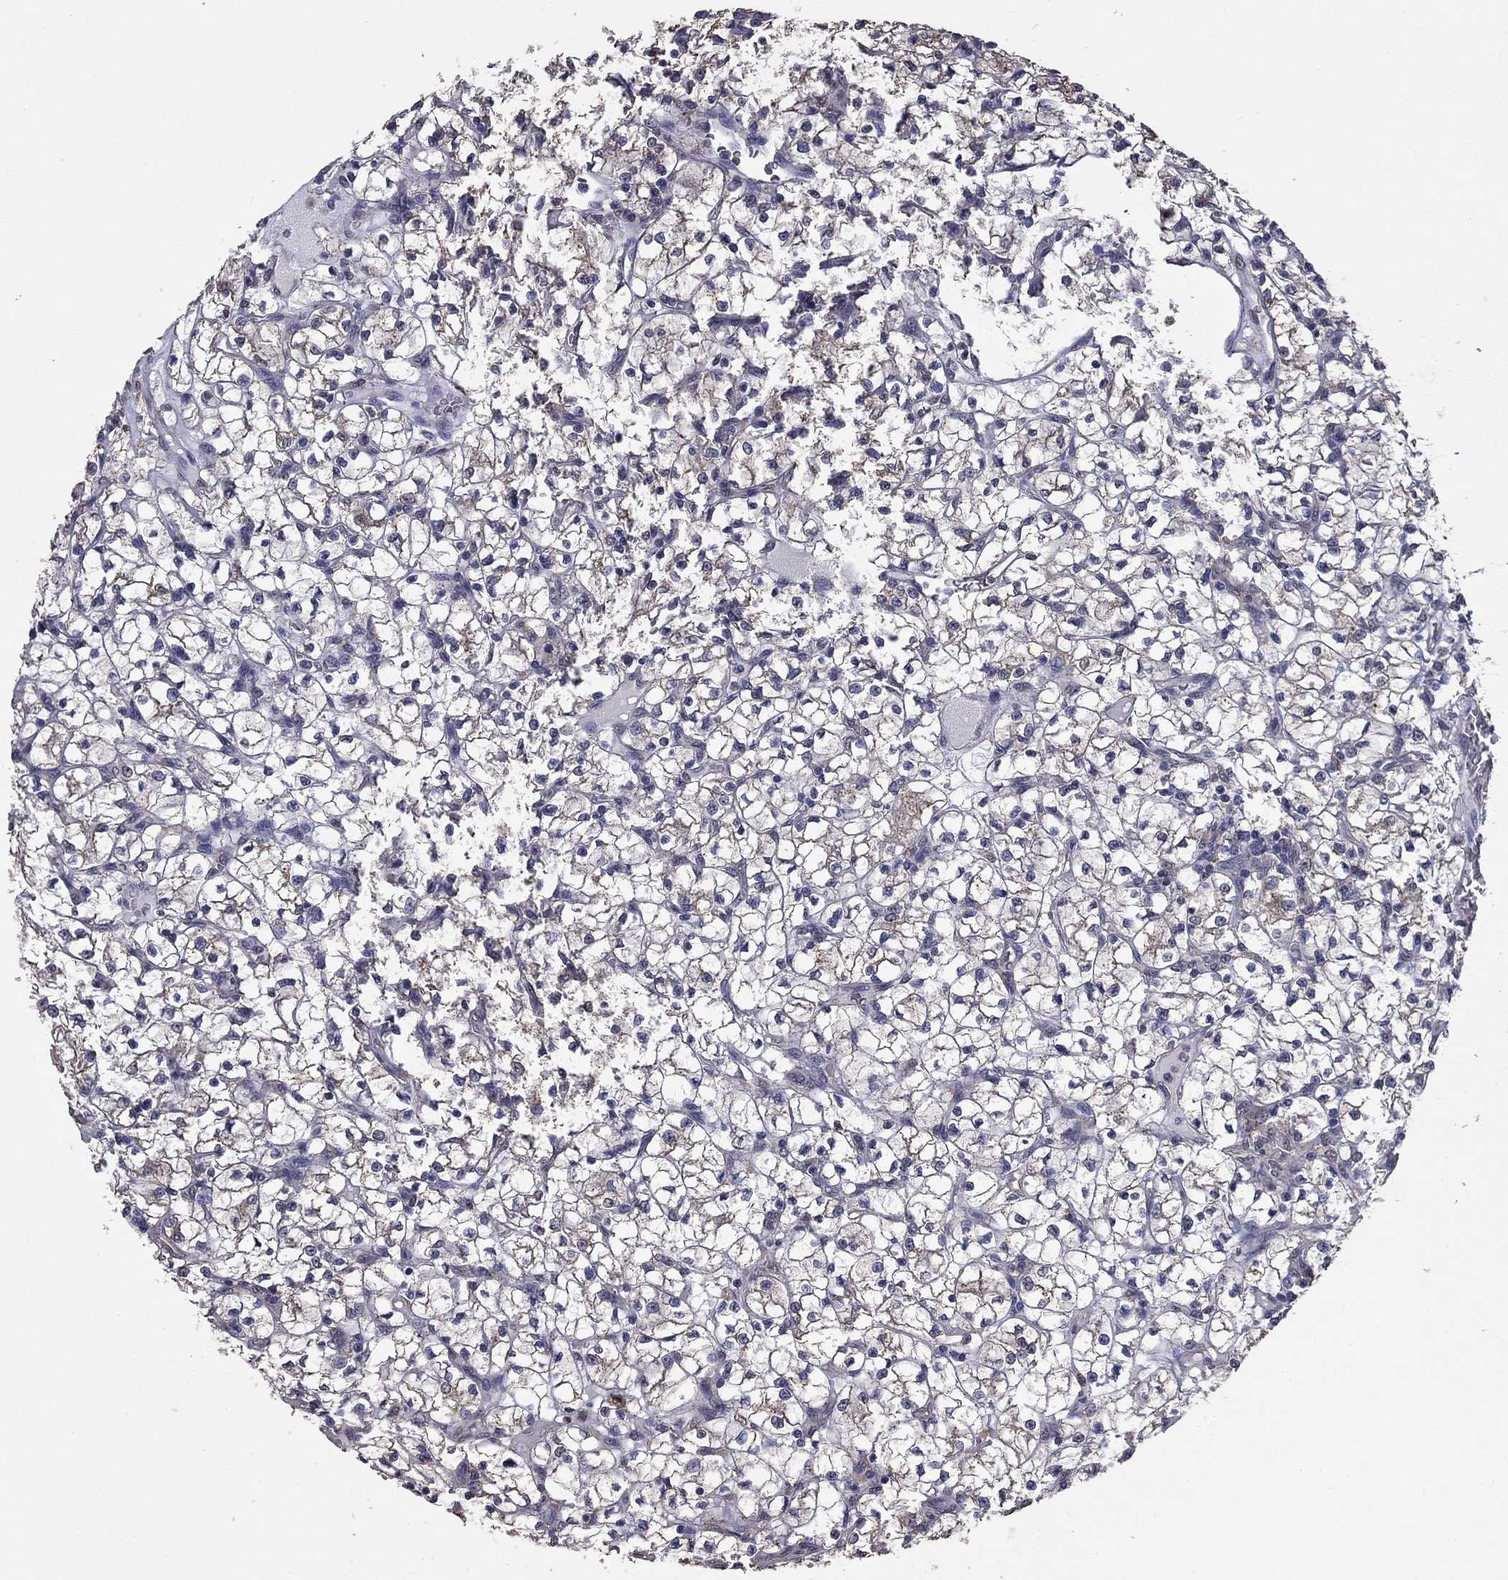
{"staining": {"intensity": "negative", "quantity": "none", "location": "none"}, "tissue": "renal cancer", "cell_type": "Tumor cells", "image_type": "cancer", "snomed": [{"axis": "morphology", "description": "Adenocarcinoma, NOS"}, {"axis": "topography", "description": "Kidney"}], "caption": "Immunohistochemistry micrograph of neoplastic tissue: human renal adenocarcinoma stained with DAB (3,3'-diaminobenzidine) shows no significant protein positivity in tumor cells. (DAB (3,3'-diaminobenzidine) immunohistochemistry (IHC) visualized using brightfield microscopy, high magnification).", "gene": "MFAP3L", "patient": {"sex": "female", "age": 64}}